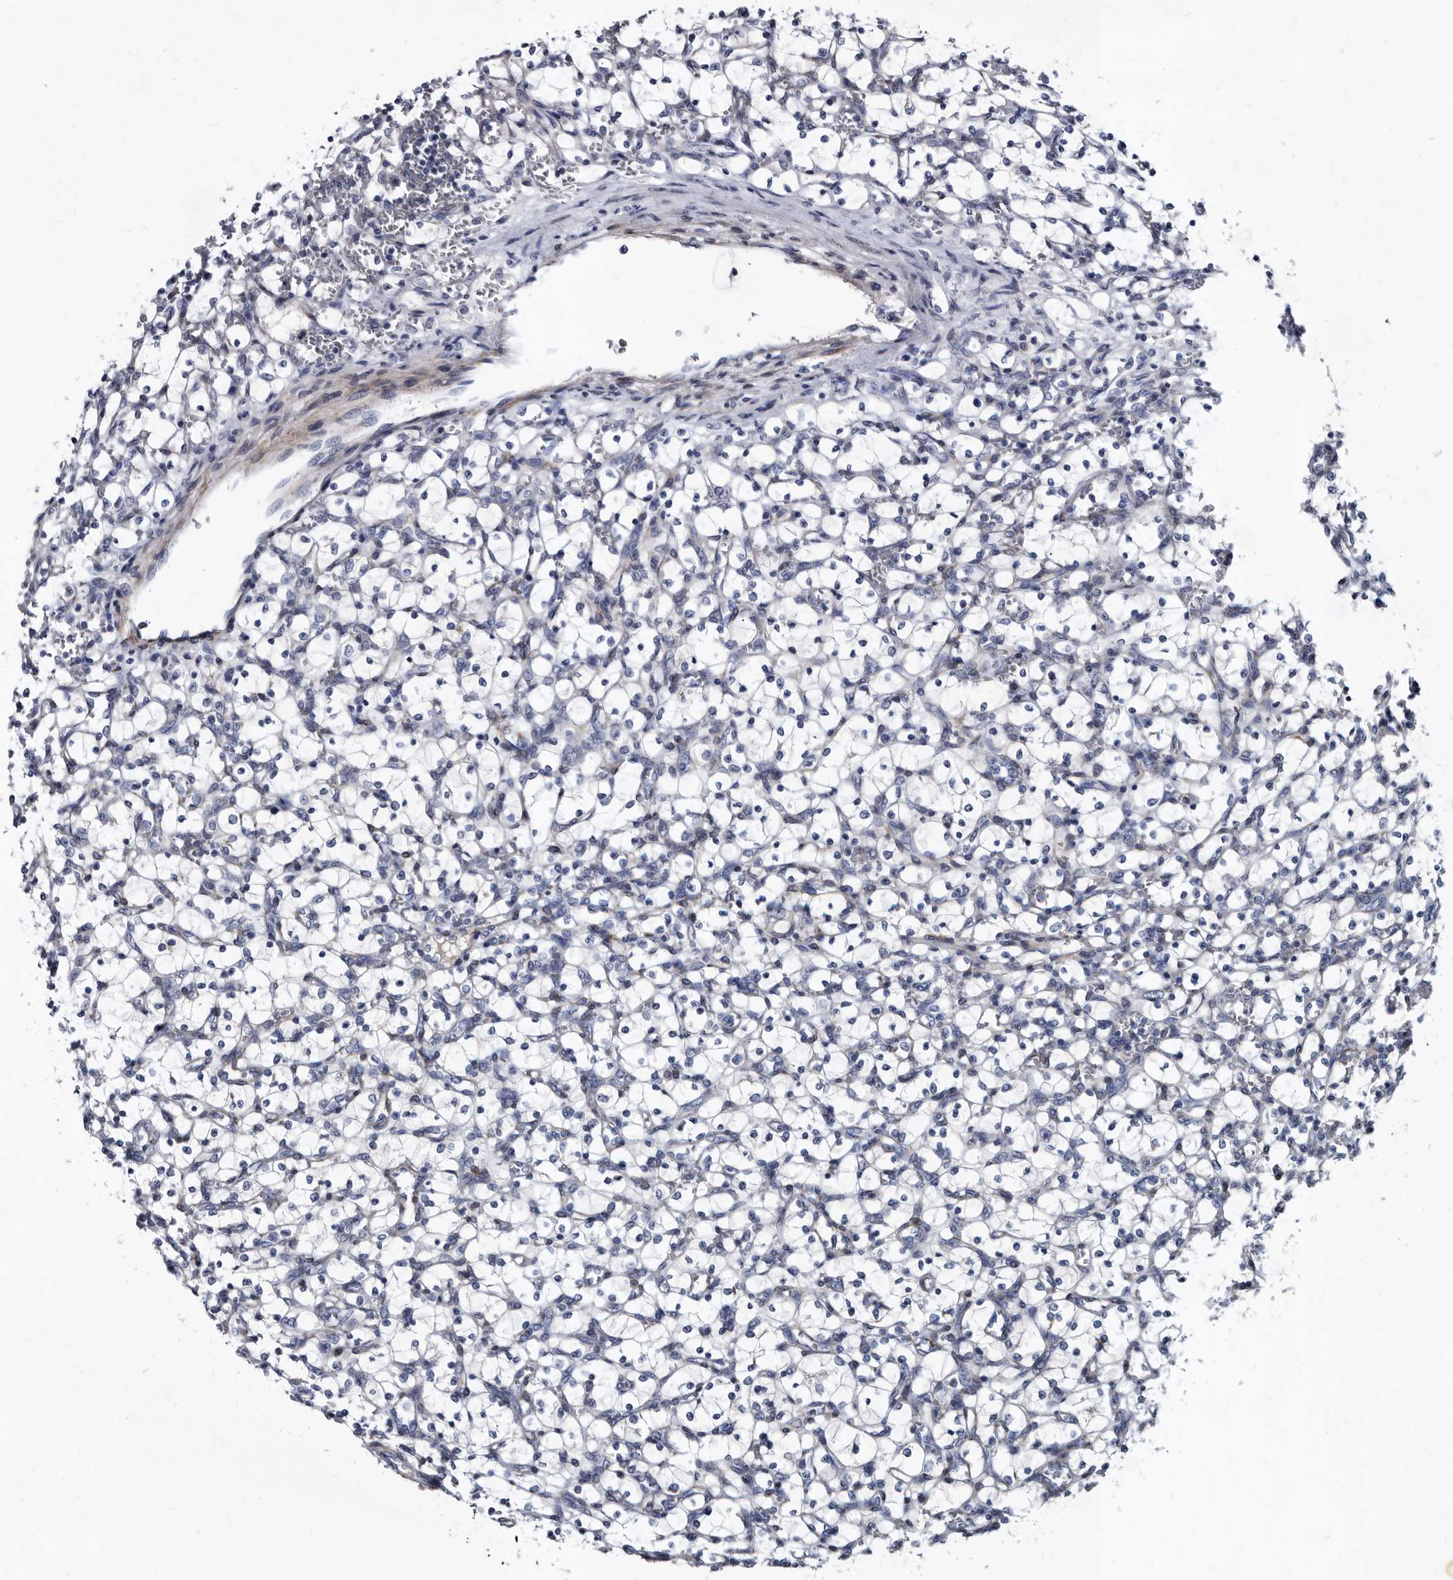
{"staining": {"intensity": "negative", "quantity": "none", "location": "none"}, "tissue": "renal cancer", "cell_type": "Tumor cells", "image_type": "cancer", "snomed": [{"axis": "morphology", "description": "Adenocarcinoma, NOS"}, {"axis": "topography", "description": "Kidney"}], "caption": "Renal cancer was stained to show a protein in brown. There is no significant staining in tumor cells.", "gene": "PRSS8", "patient": {"sex": "female", "age": 69}}